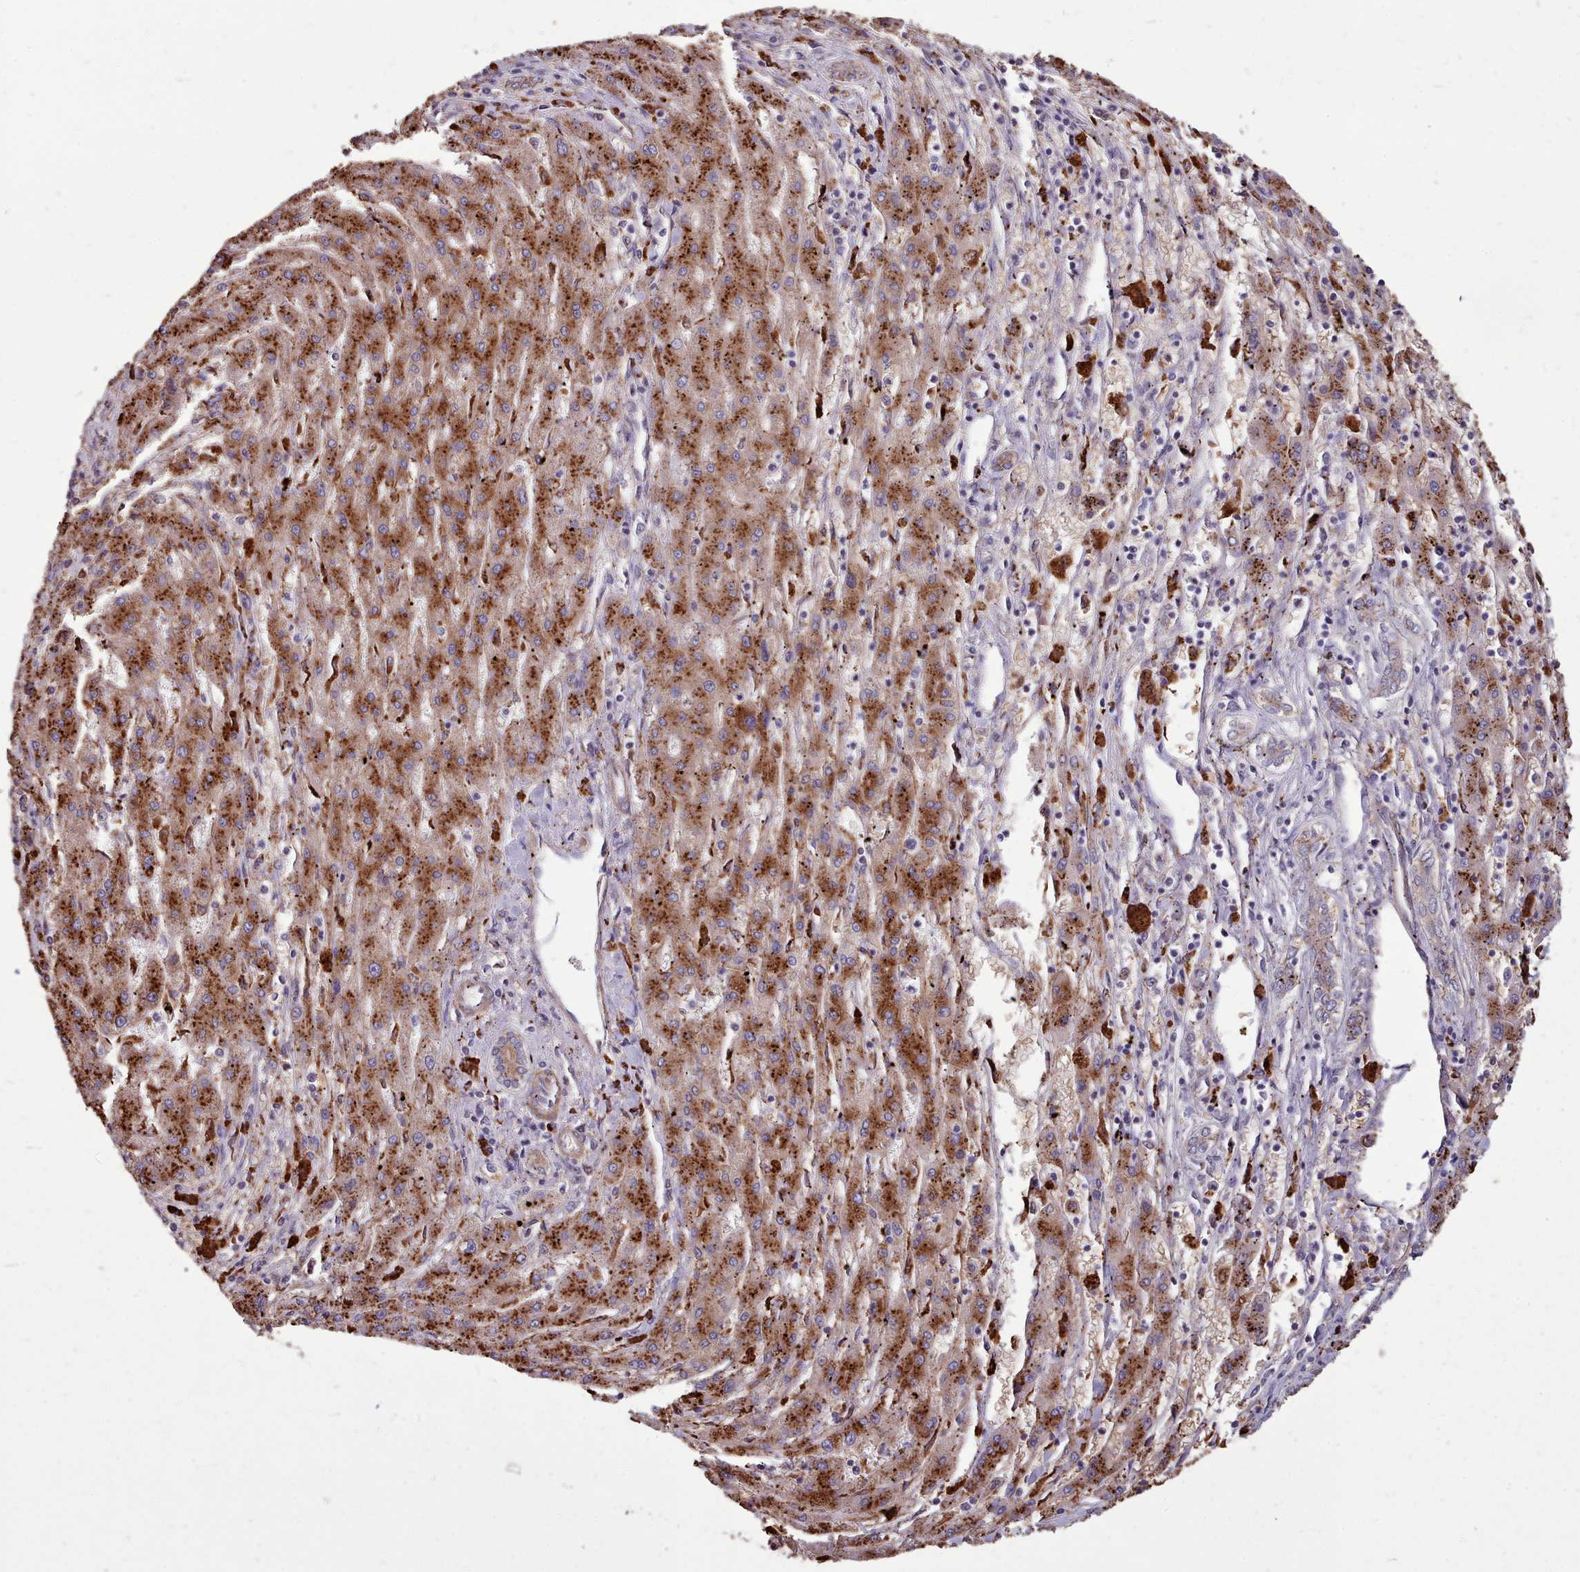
{"staining": {"intensity": "strong", "quantity": ">75%", "location": "cytoplasmic/membranous"}, "tissue": "liver cancer", "cell_type": "Tumor cells", "image_type": "cancer", "snomed": [{"axis": "morphology", "description": "Carcinoma, Hepatocellular, NOS"}, {"axis": "topography", "description": "Liver"}], "caption": "Immunohistochemical staining of human liver cancer (hepatocellular carcinoma) exhibits high levels of strong cytoplasmic/membranous protein expression in approximately >75% of tumor cells. (brown staining indicates protein expression, while blue staining denotes nuclei).", "gene": "PACSIN3", "patient": {"sex": "male", "age": 72}}